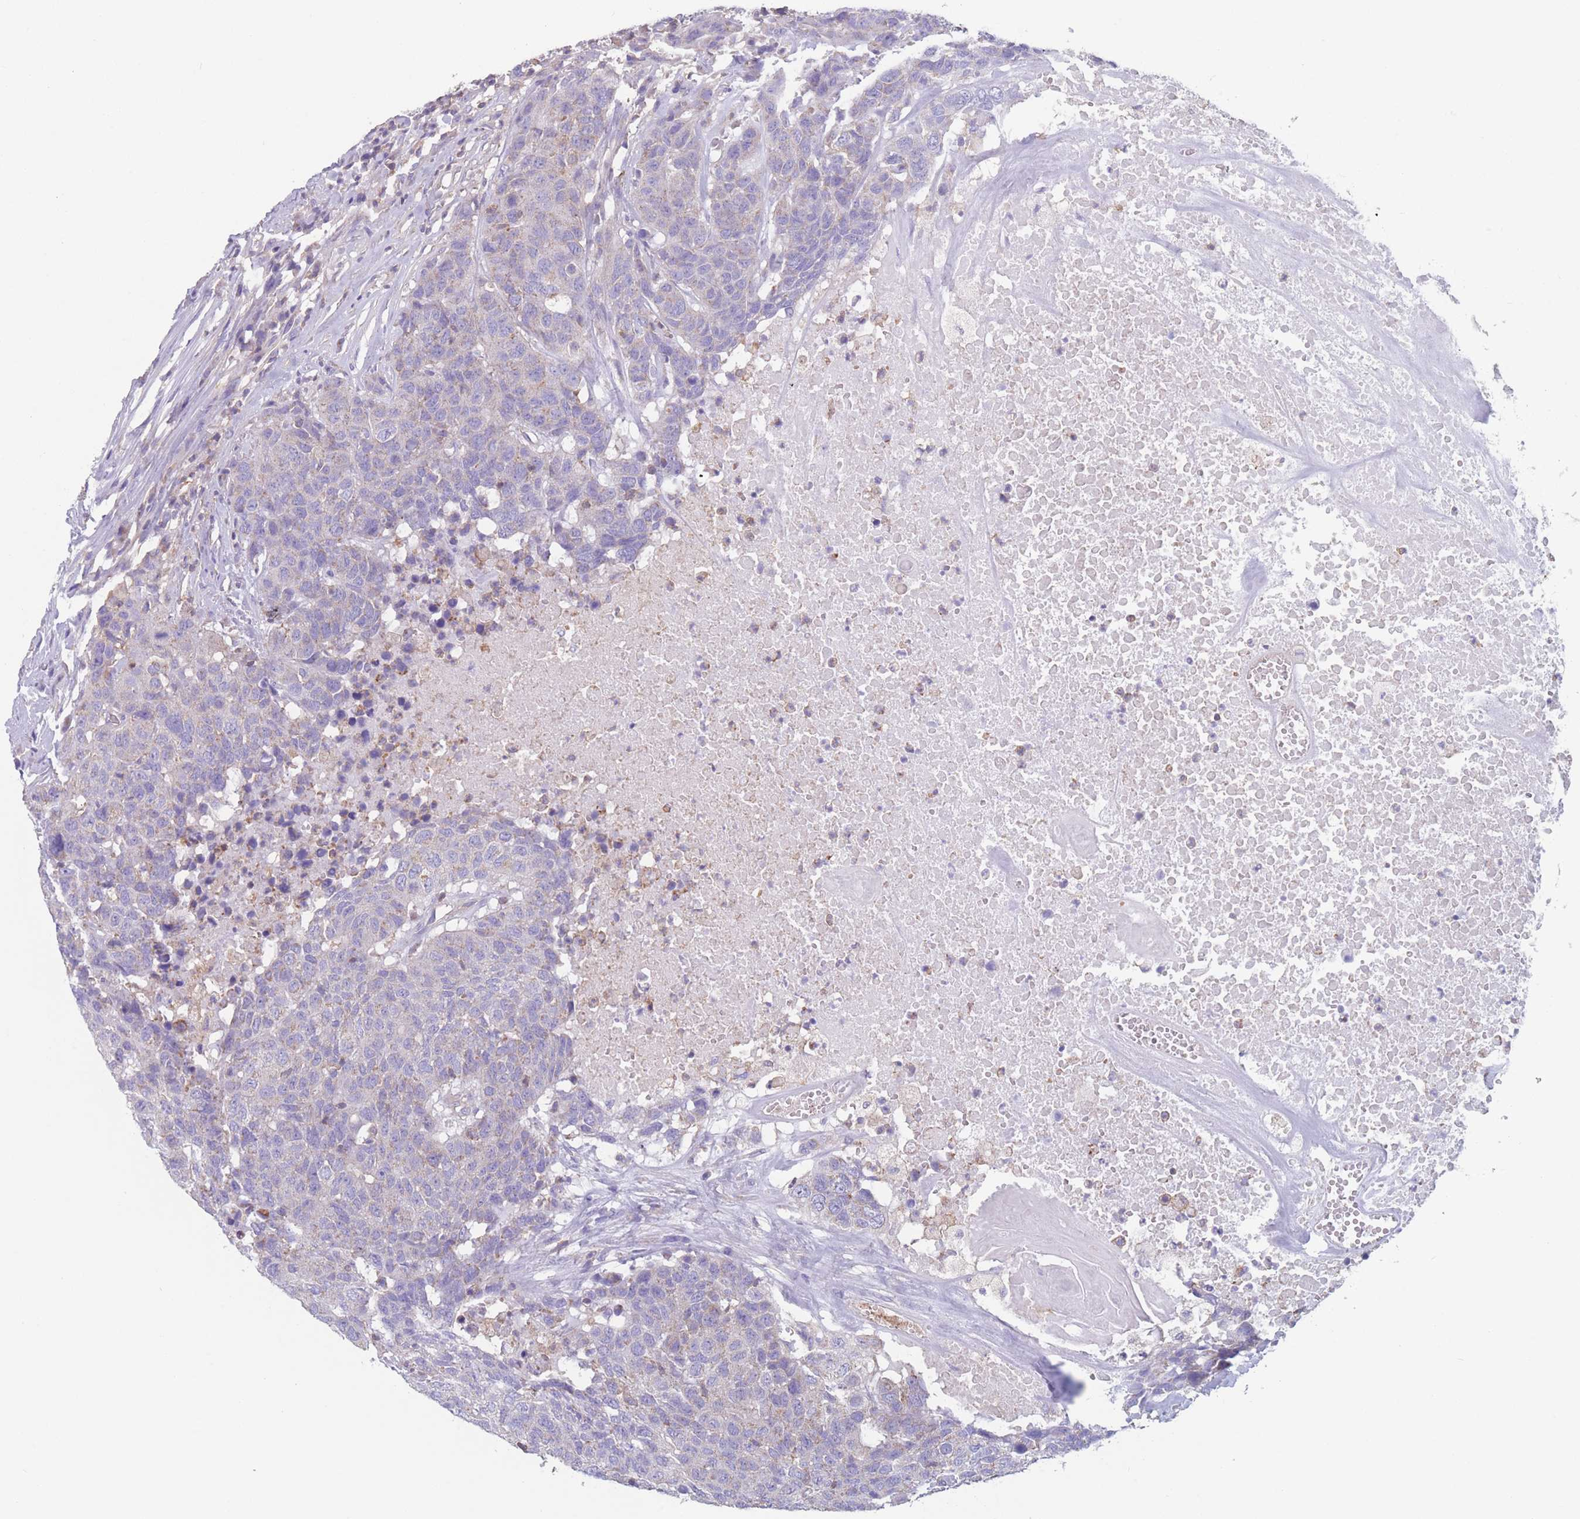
{"staining": {"intensity": "negative", "quantity": "none", "location": "none"}, "tissue": "head and neck cancer", "cell_type": "Tumor cells", "image_type": "cancer", "snomed": [{"axis": "morphology", "description": "Squamous cell carcinoma, NOS"}, {"axis": "topography", "description": "Head-Neck"}], "caption": "Immunohistochemistry (IHC) micrograph of head and neck cancer (squamous cell carcinoma) stained for a protein (brown), which demonstrates no positivity in tumor cells.", "gene": "ADH1A", "patient": {"sex": "male", "age": 66}}